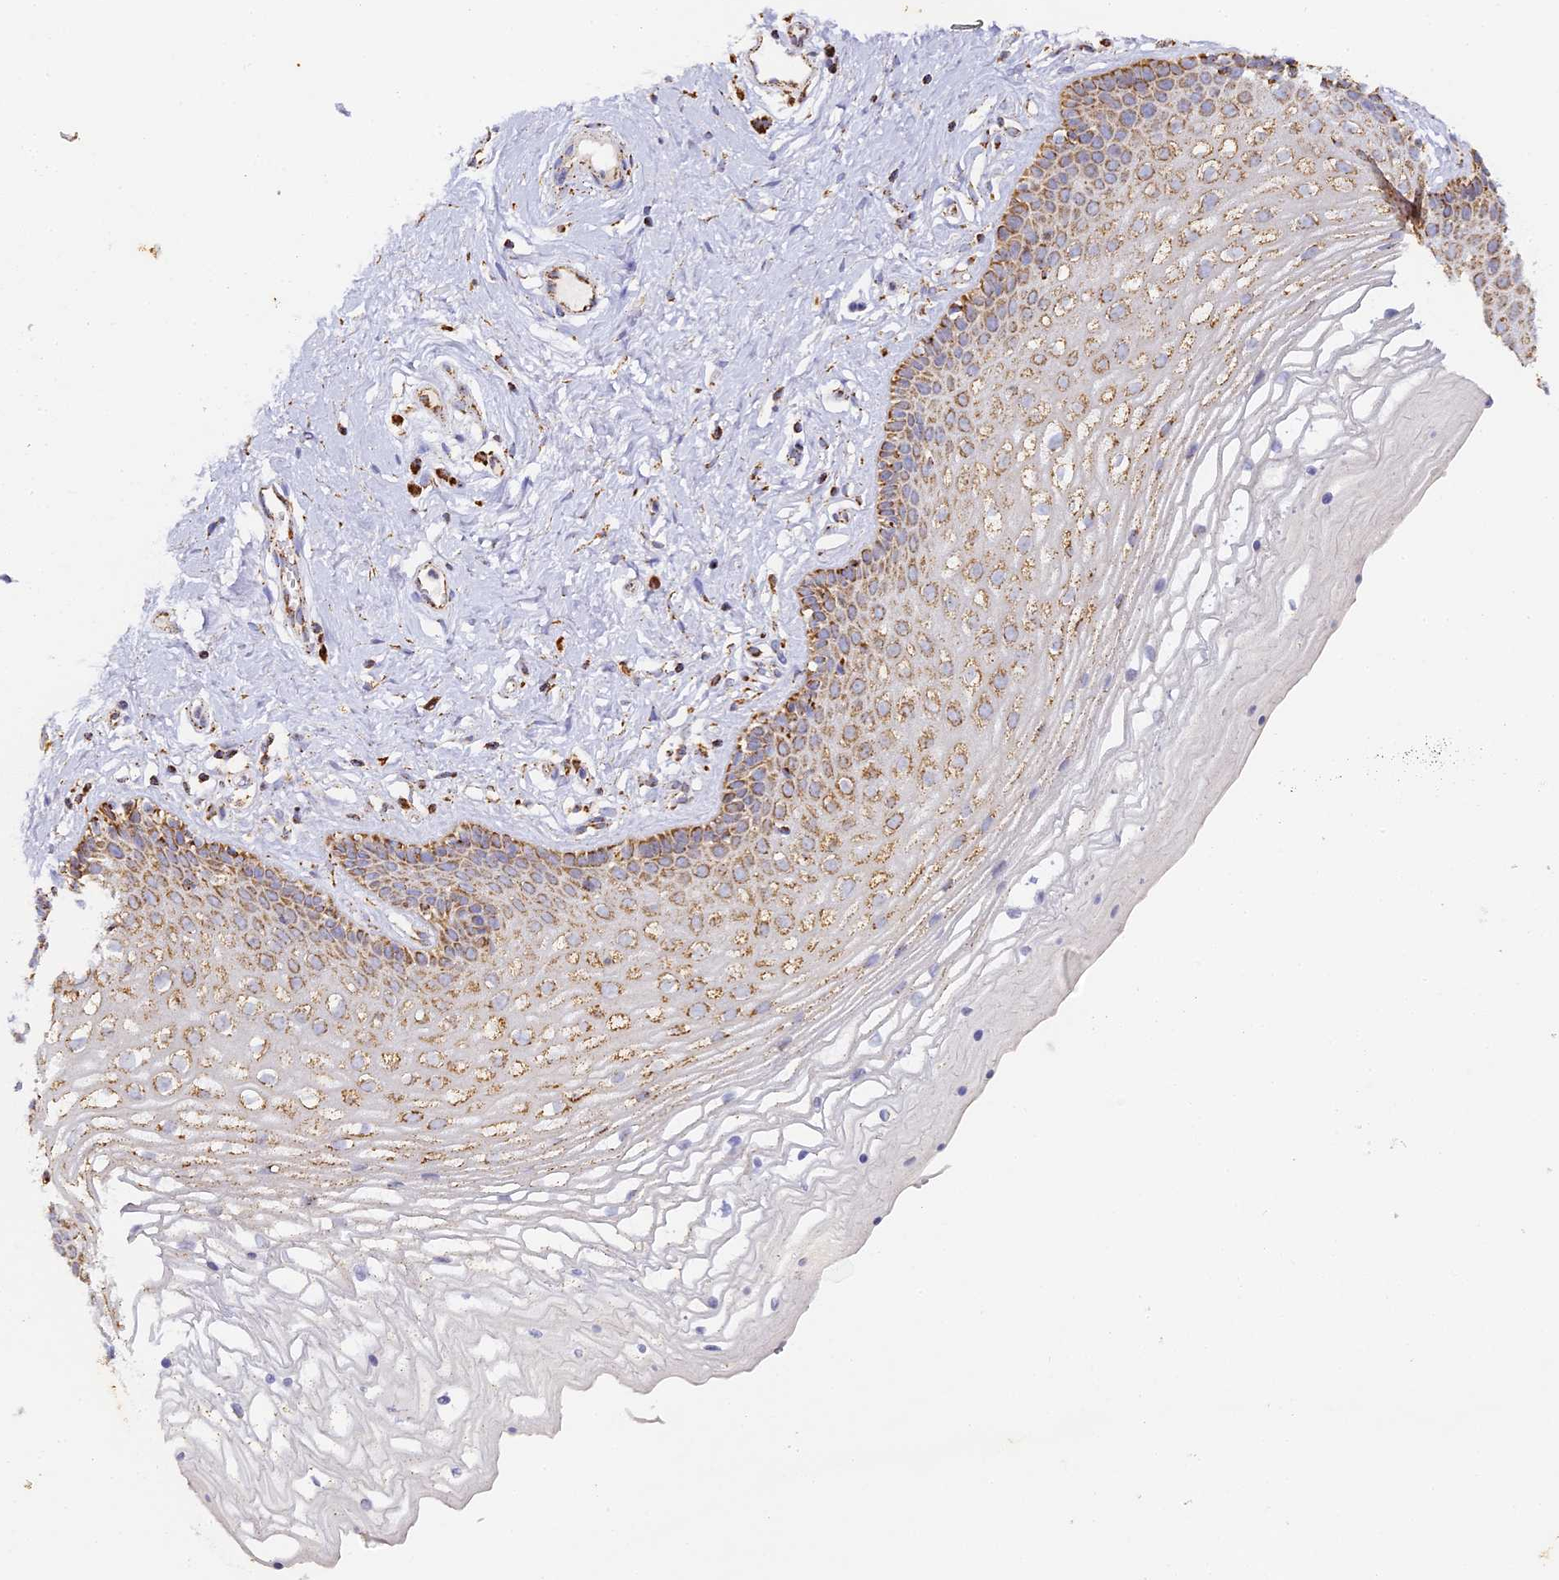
{"staining": {"intensity": "moderate", "quantity": ">75%", "location": "cytoplasmic/membranous"}, "tissue": "vagina", "cell_type": "Squamous epithelial cells", "image_type": "normal", "snomed": [{"axis": "morphology", "description": "Normal tissue, NOS"}, {"axis": "topography", "description": "Vagina"}], "caption": "Moderate cytoplasmic/membranous staining is present in about >75% of squamous epithelial cells in benign vagina. (Stains: DAB (3,3'-diaminobenzidine) in brown, nuclei in blue, Microscopy: brightfield microscopy at high magnification).", "gene": "DONSON", "patient": {"sex": "female", "age": 46}}